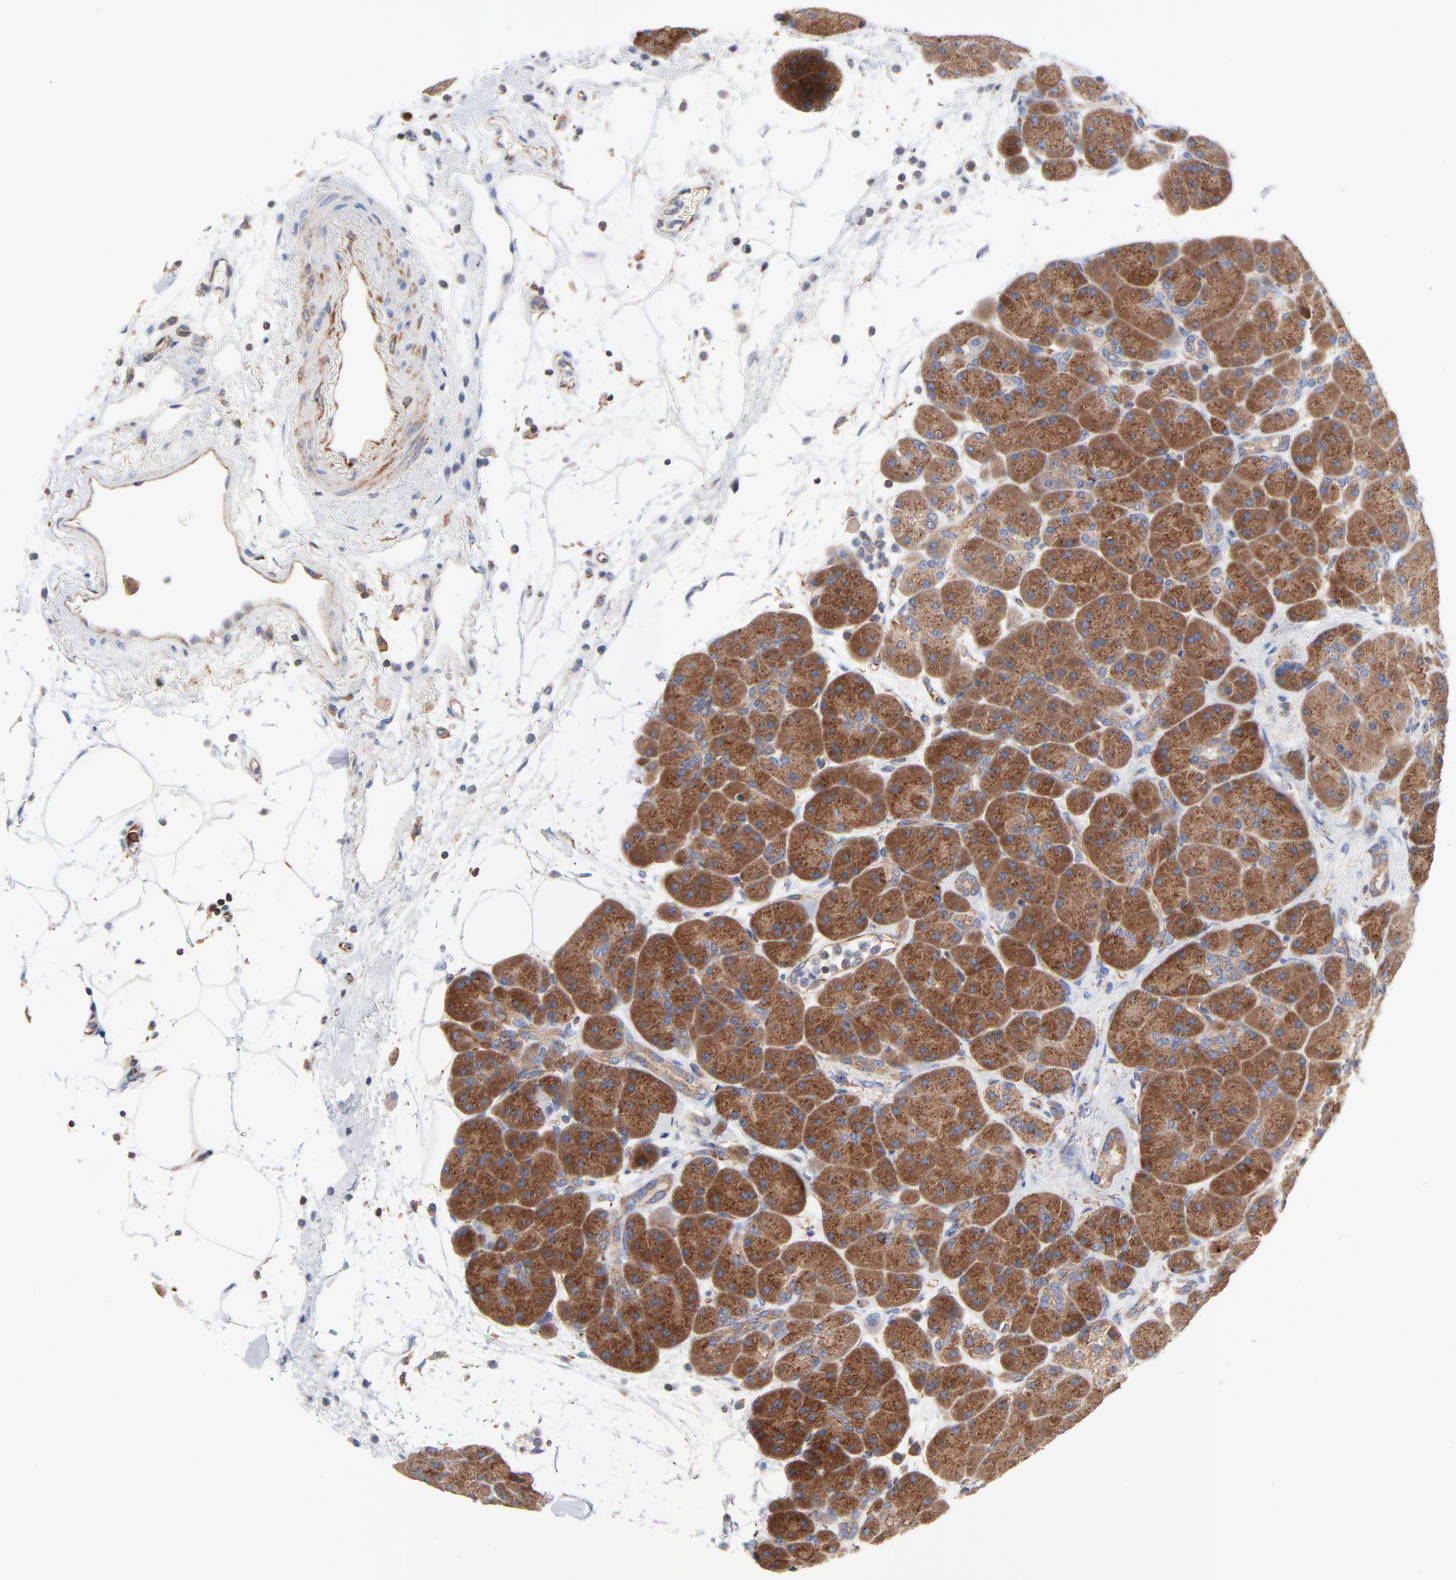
{"staining": {"intensity": "strong", "quantity": ">75%", "location": "cytoplasmic/membranous"}, "tissue": "pancreas", "cell_type": "Exocrine glandular cells", "image_type": "normal", "snomed": [{"axis": "morphology", "description": "Normal tissue, NOS"}, {"axis": "topography", "description": "Pancreas"}], "caption": "This histopathology image exhibits IHC staining of unremarkable human pancreas, with high strong cytoplasmic/membranous staining in approximately >75% of exocrine glandular cells.", "gene": "CD2AP", "patient": {"sex": "male", "age": 66}}